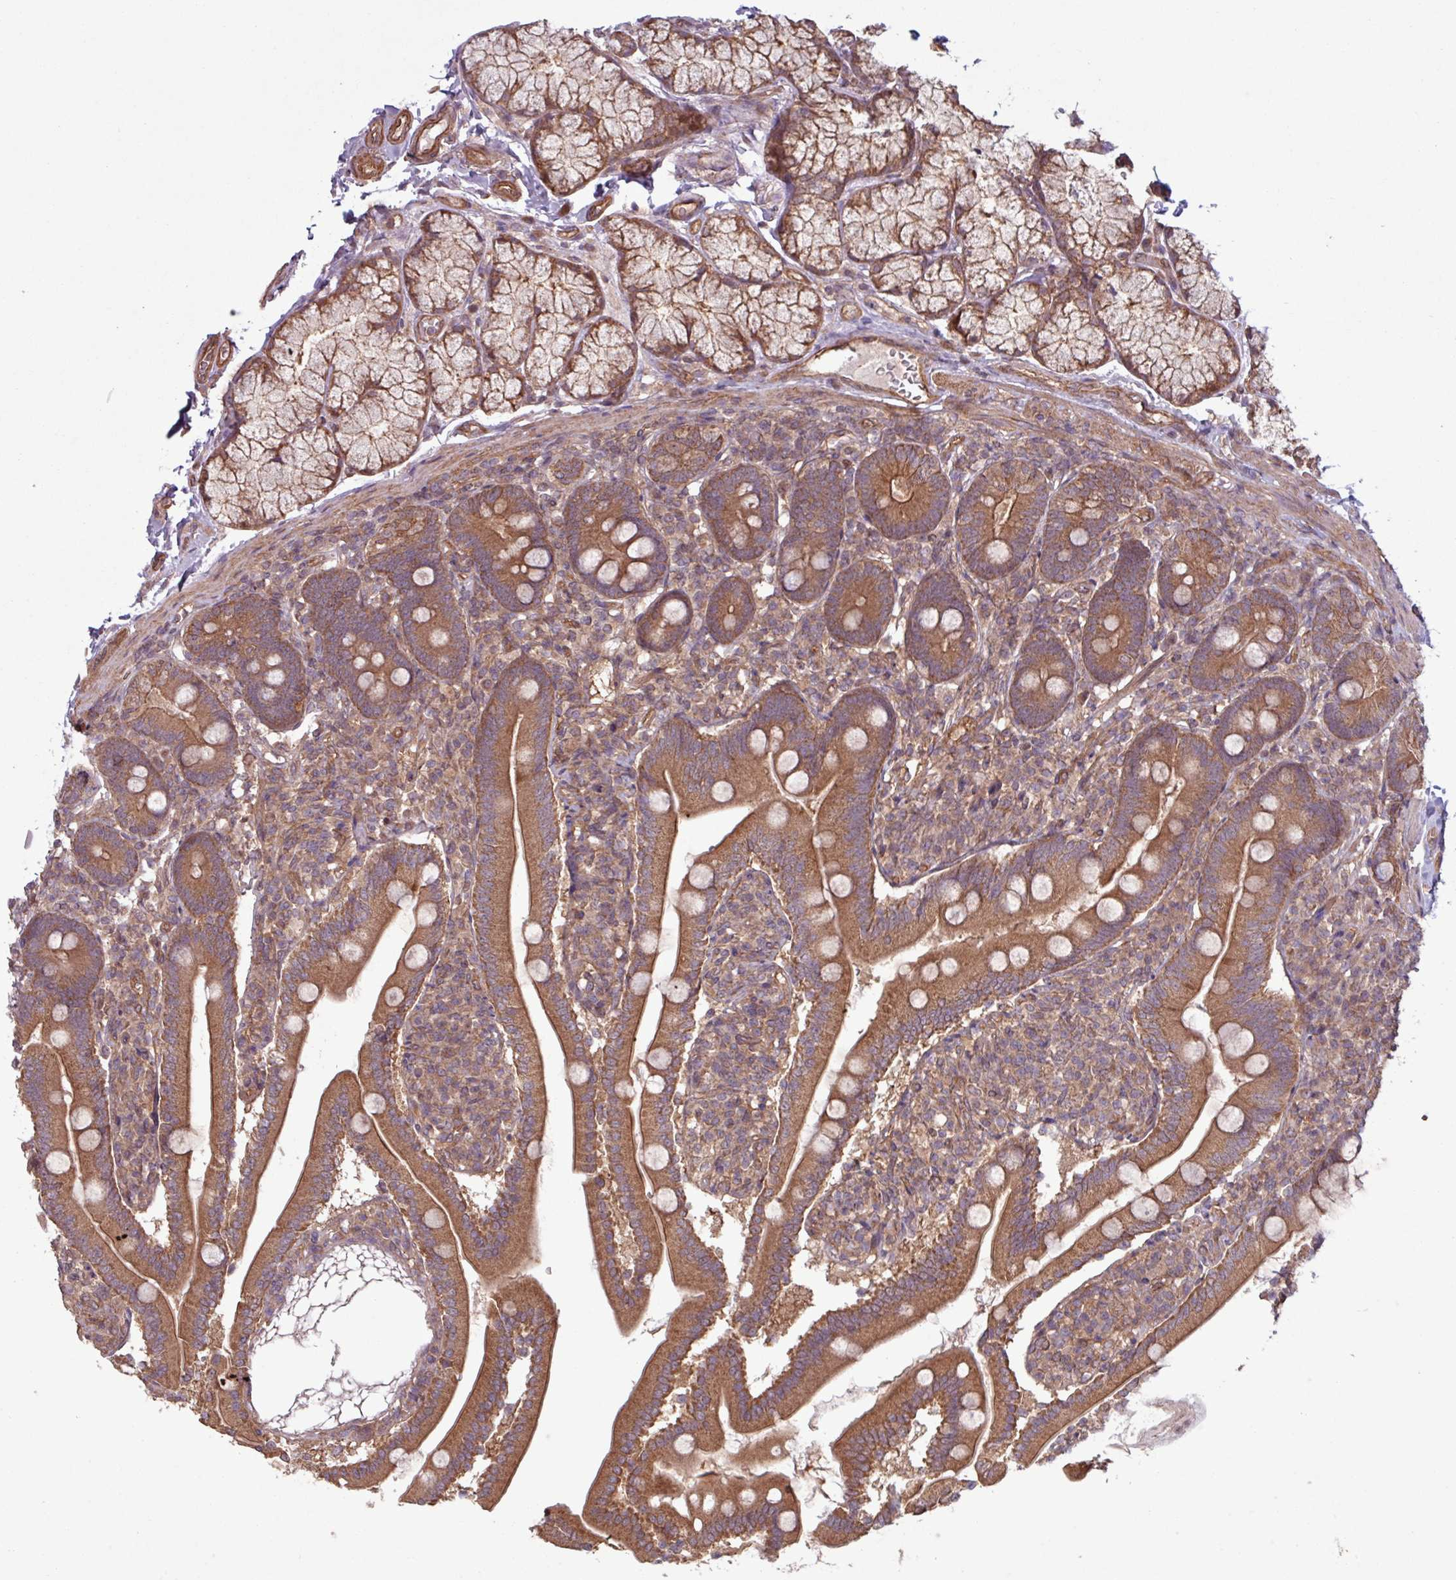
{"staining": {"intensity": "strong", "quantity": ">75%", "location": "cytoplasmic/membranous"}, "tissue": "duodenum", "cell_type": "Glandular cells", "image_type": "normal", "snomed": [{"axis": "morphology", "description": "Normal tissue, NOS"}, {"axis": "topography", "description": "Duodenum"}], "caption": "A high amount of strong cytoplasmic/membranous expression is identified in about >75% of glandular cells in benign duodenum. The protein is shown in brown color, while the nuclei are stained blue.", "gene": "TRABD2A", "patient": {"sex": "female", "age": 67}}